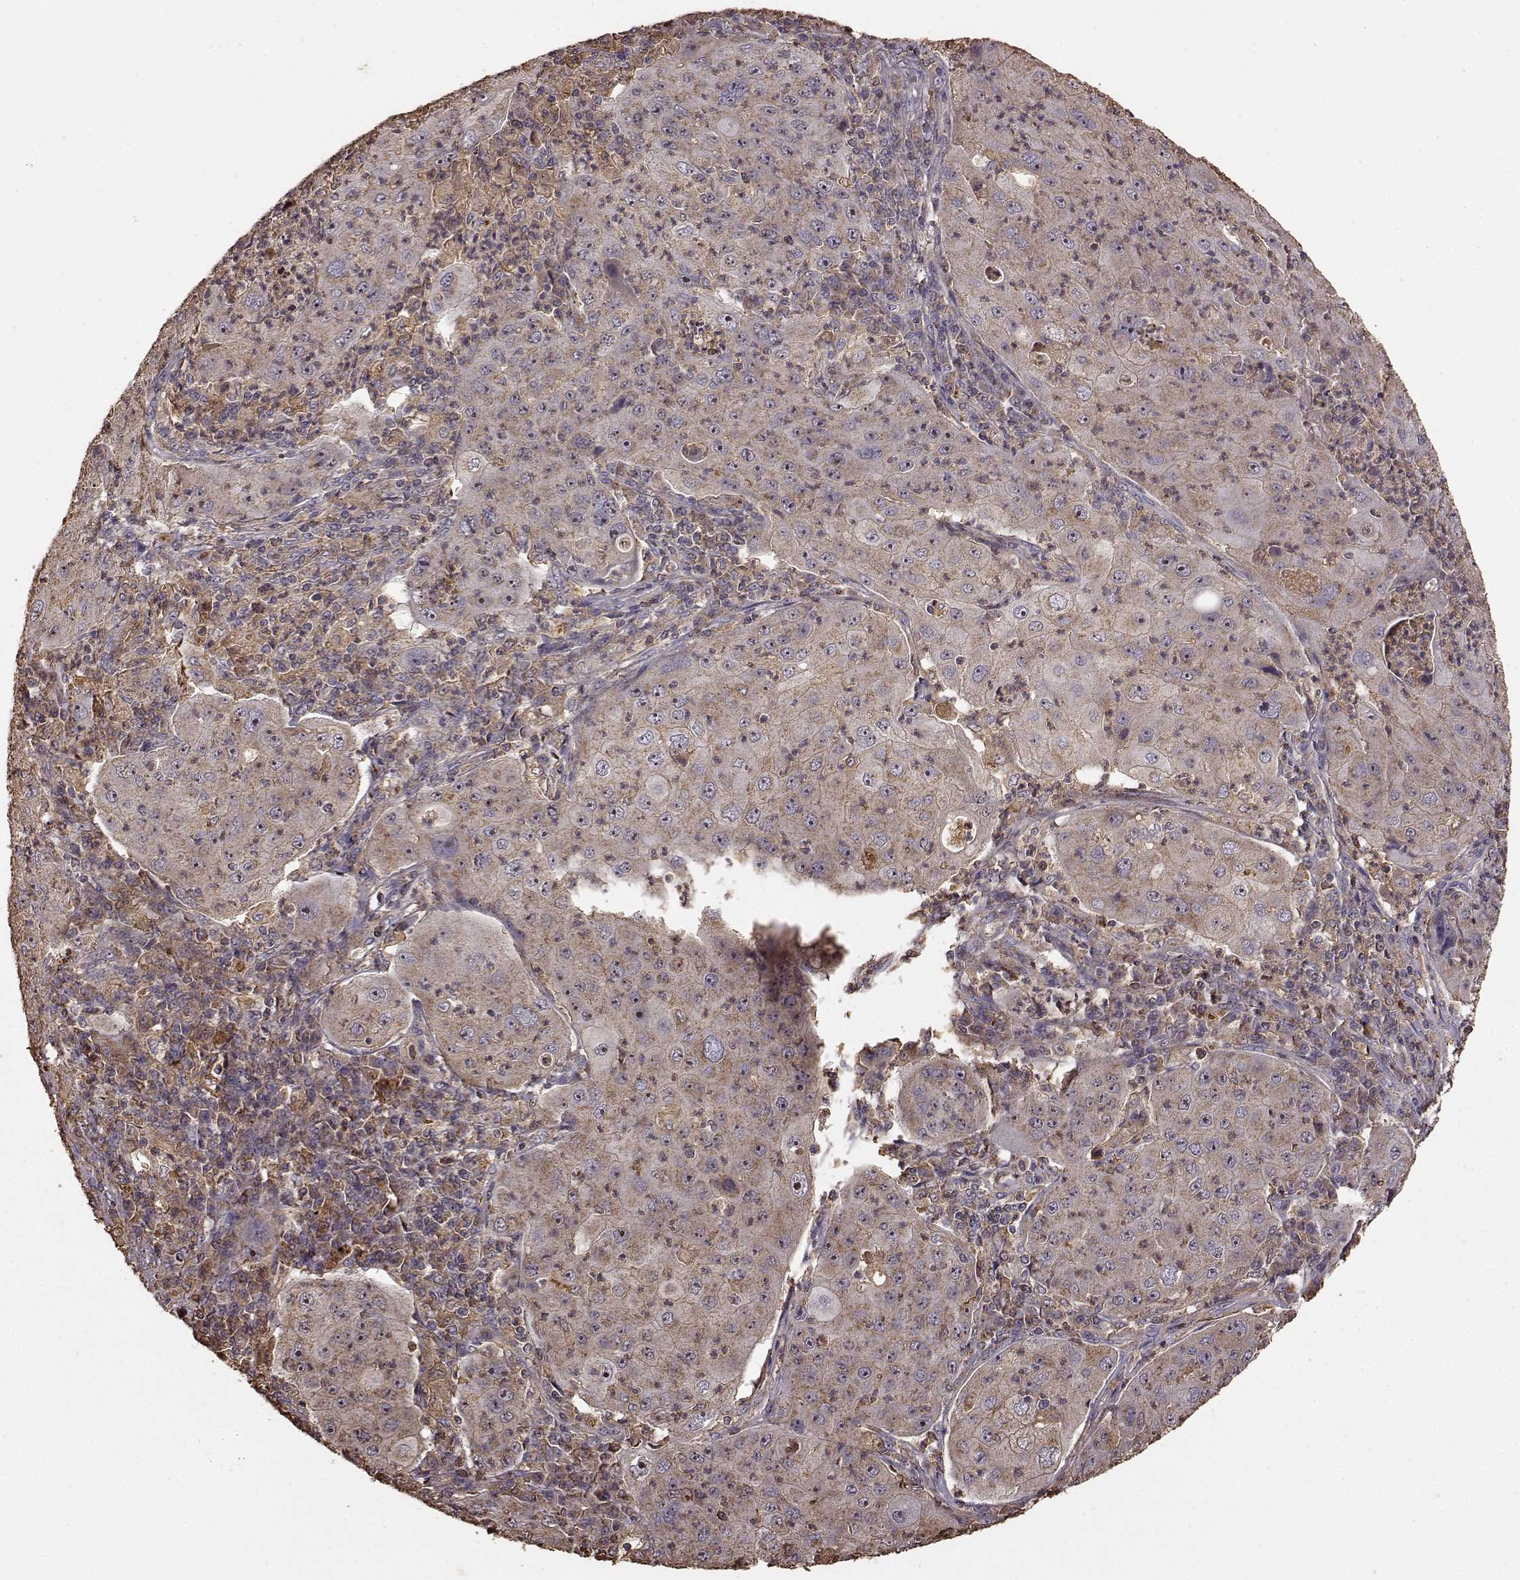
{"staining": {"intensity": "weak", "quantity": ">75%", "location": "cytoplasmic/membranous"}, "tissue": "lung cancer", "cell_type": "Tumor cells", "image_type": "cancer", "snomed": [{"axis": "morphology", "description": "Squamous cell carcinoma, NOS"}, {"axis": "topography", "description": "Lung"}], "caption": "A brown stain shows weak cytoplasmic/membranous expression of a protein in human squamous cell carcinoma (lung) tumor cells.", "gene": "PTGES2", "patient": {"sex": "female", "age": 59}}